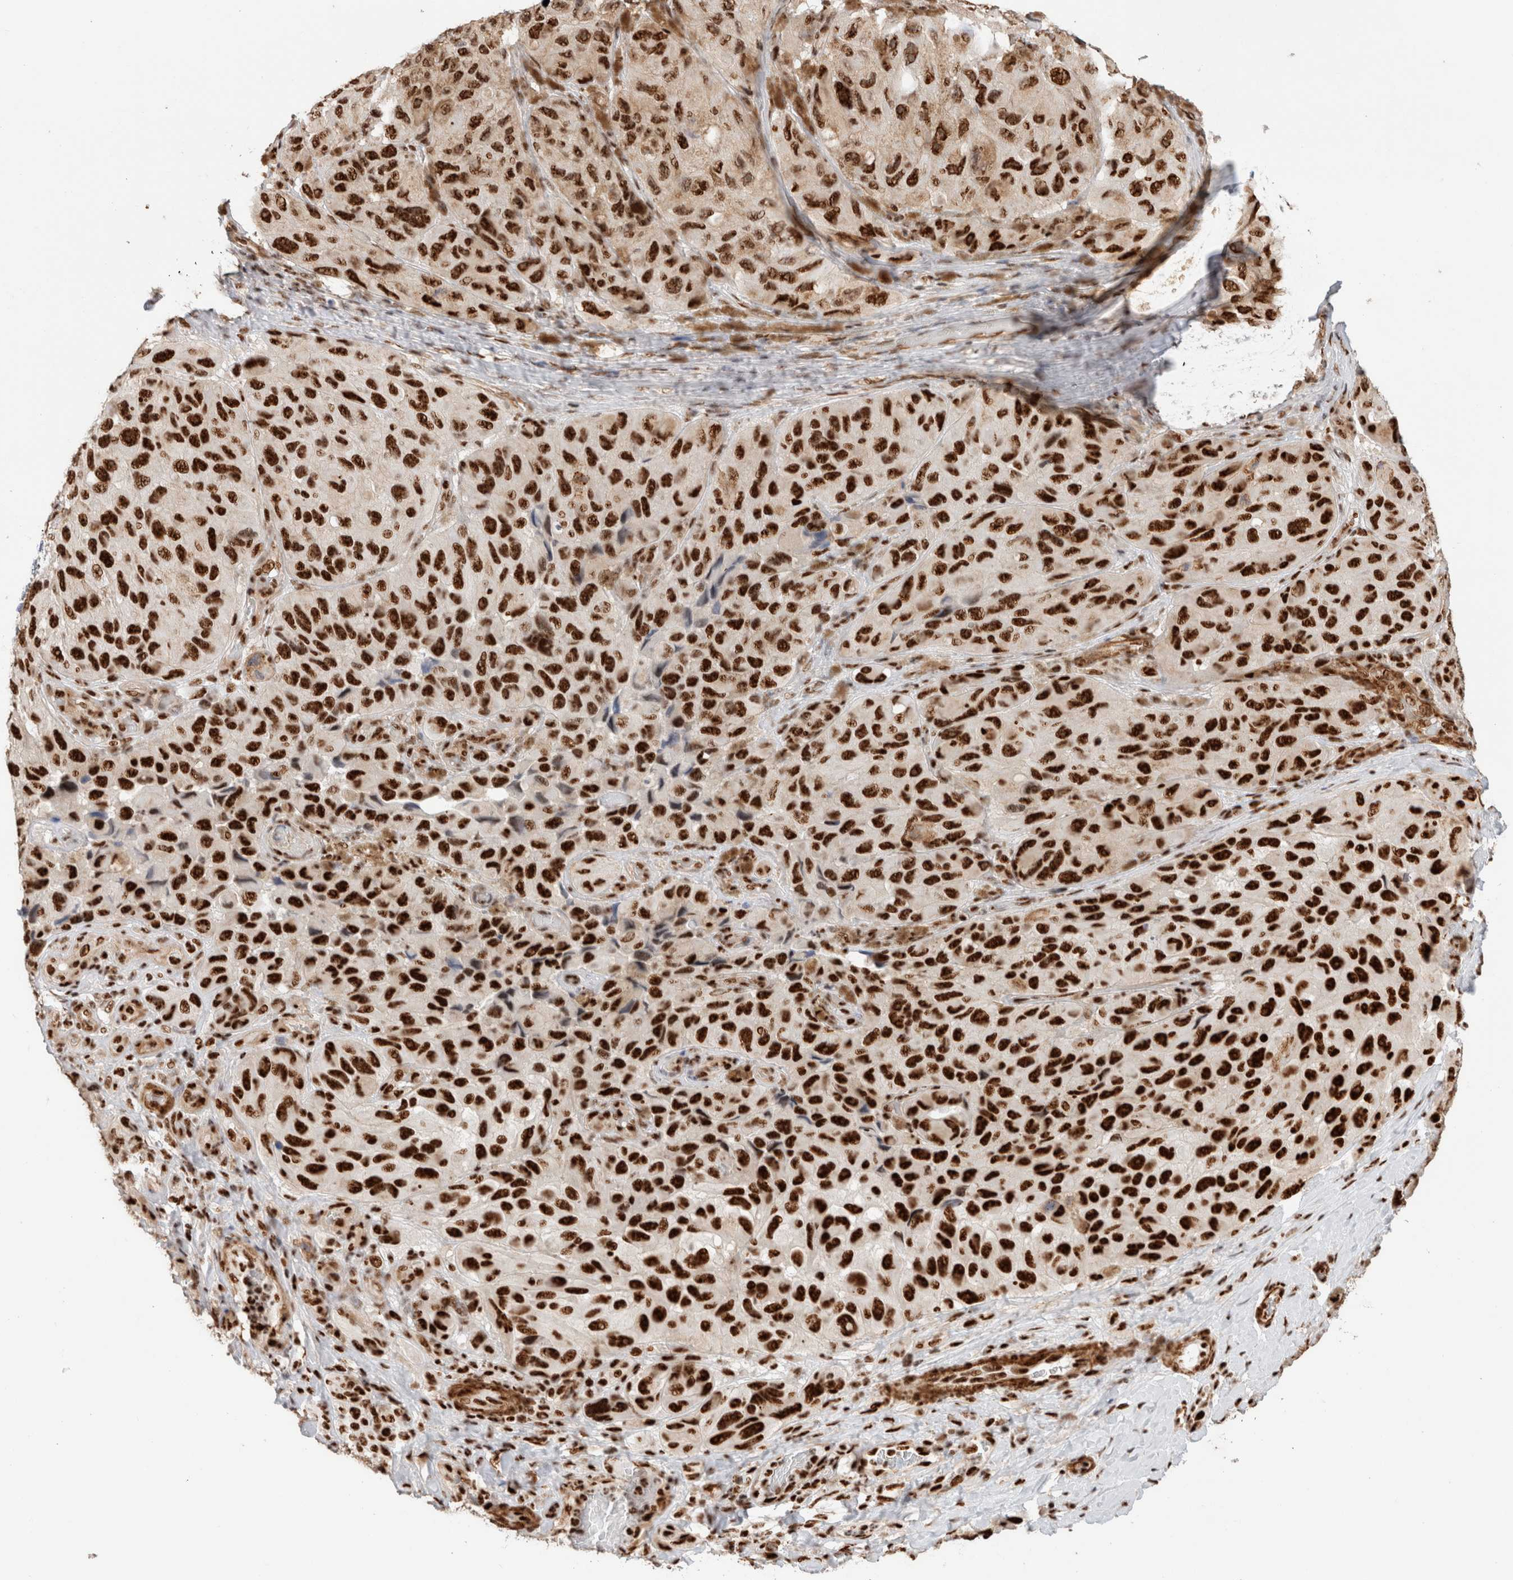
{"staining": {"intensity": "strong", "quantity": ">75%", "location": "nuclear"}, "tissue": "melanoma", "cell_type": "Tumor cells", "image_type": "cancer", "snomed": [{"axis": "morphology", "description": "Malignant melanoma, NOS"}, {"axis": "topography", "description": "Skin"}], "caption": "IHC photomicrograph of human melanoma stained for a protein (brown), which displays high levels of strong nuclear positivity in approximately >75% of tumor cells.", "gene": "ID3", "patient": {"sex": "female", "age": 73}}